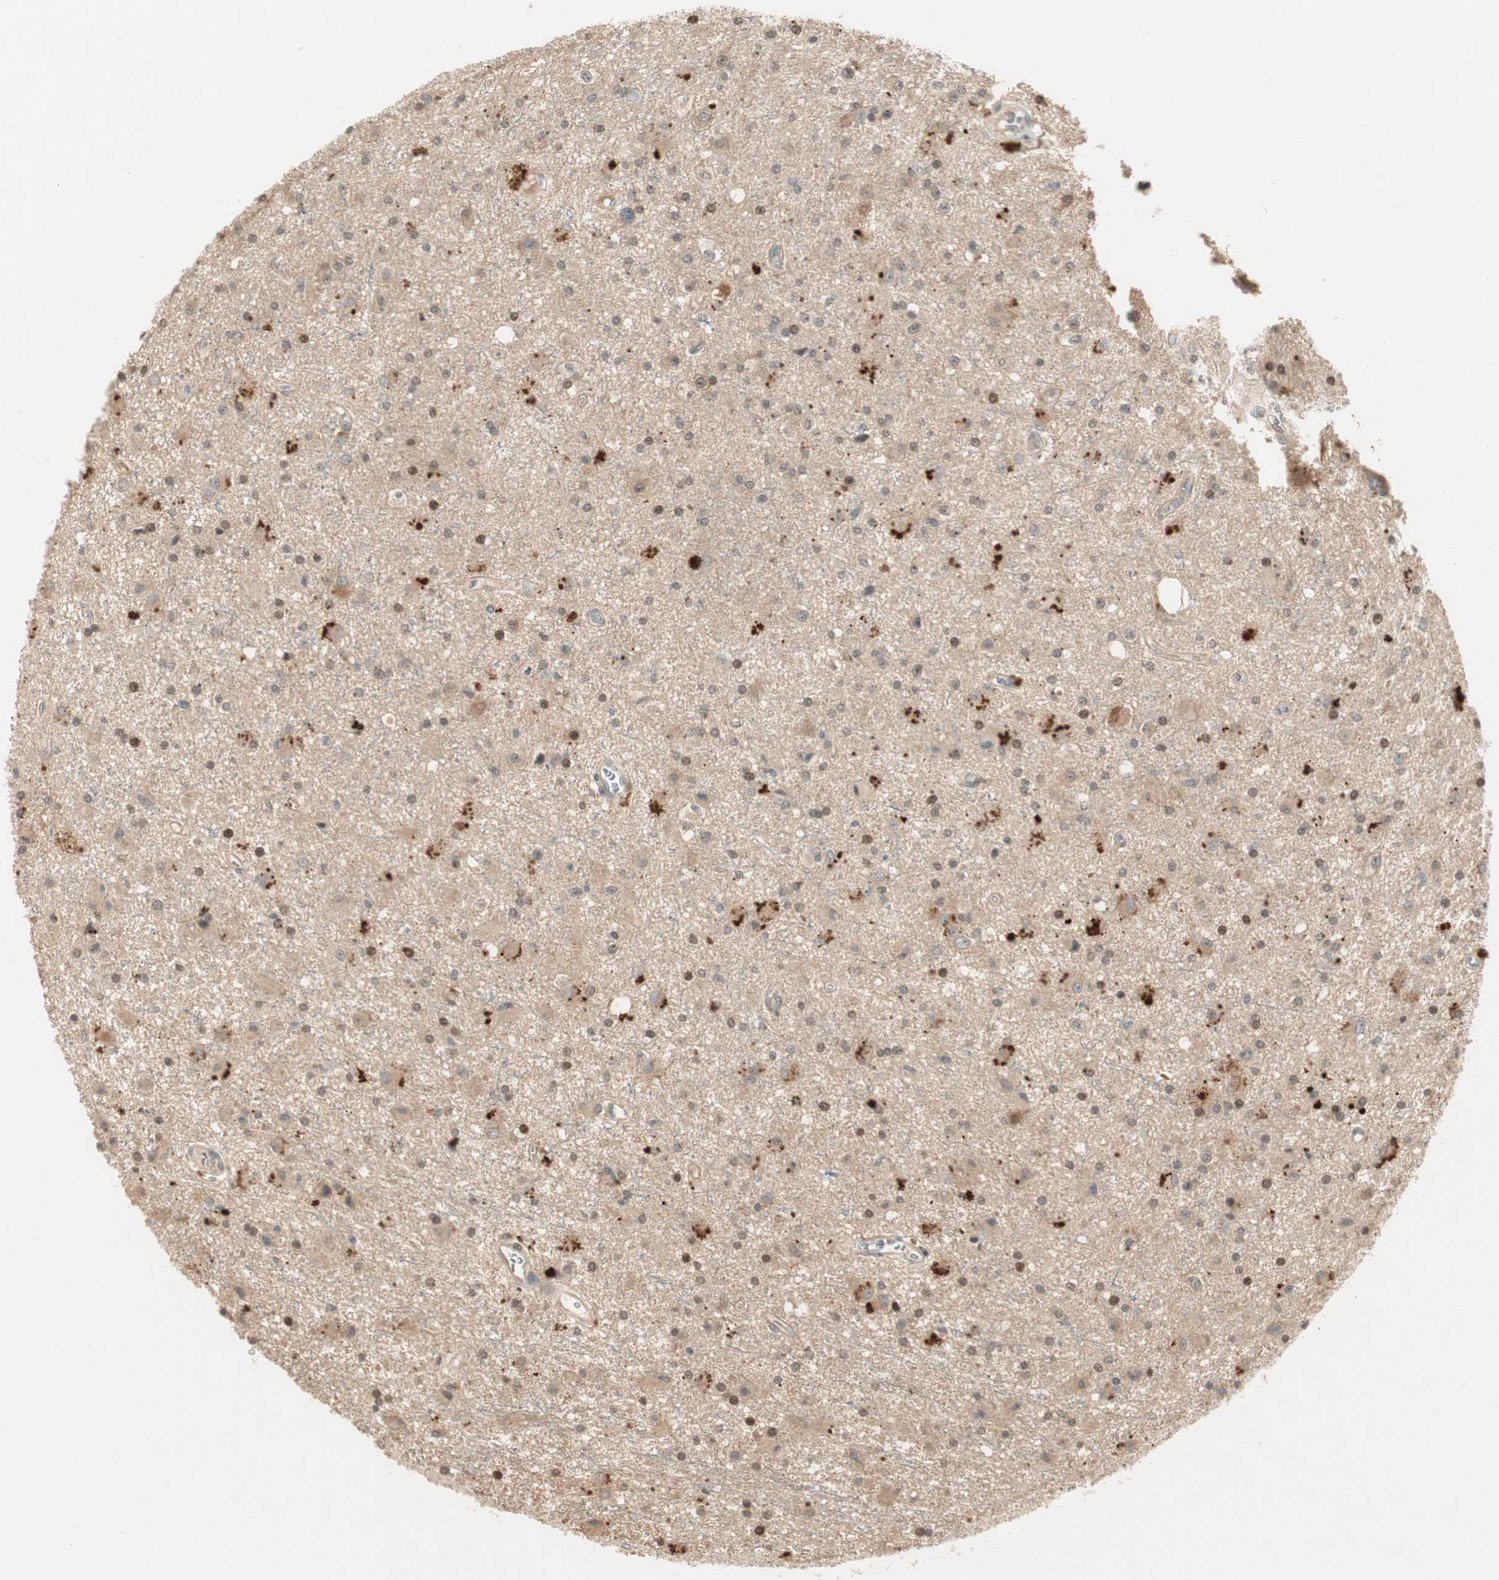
{"staining": {"intensity": "weak", "quantity": "25%-75%", "location": "cytoplasmic/membranous,nuclear"}, "tissue": "glioma", "cell_type": "Tumor cells", "image_type": "cancer", "snomed": [{"axis": "morphology", "description": "Glioma, malignant, Low grade"}, {"axis": "topography", "description": "Brain"}], "caption": "The histopathology image shows a brown stain indicating the presence of a protein in the cytoplasmic/membranous and nuclear of tumor cells in glioma.", "gene": "ACSL5", "patient": {"sex": "male", "age": 58}}